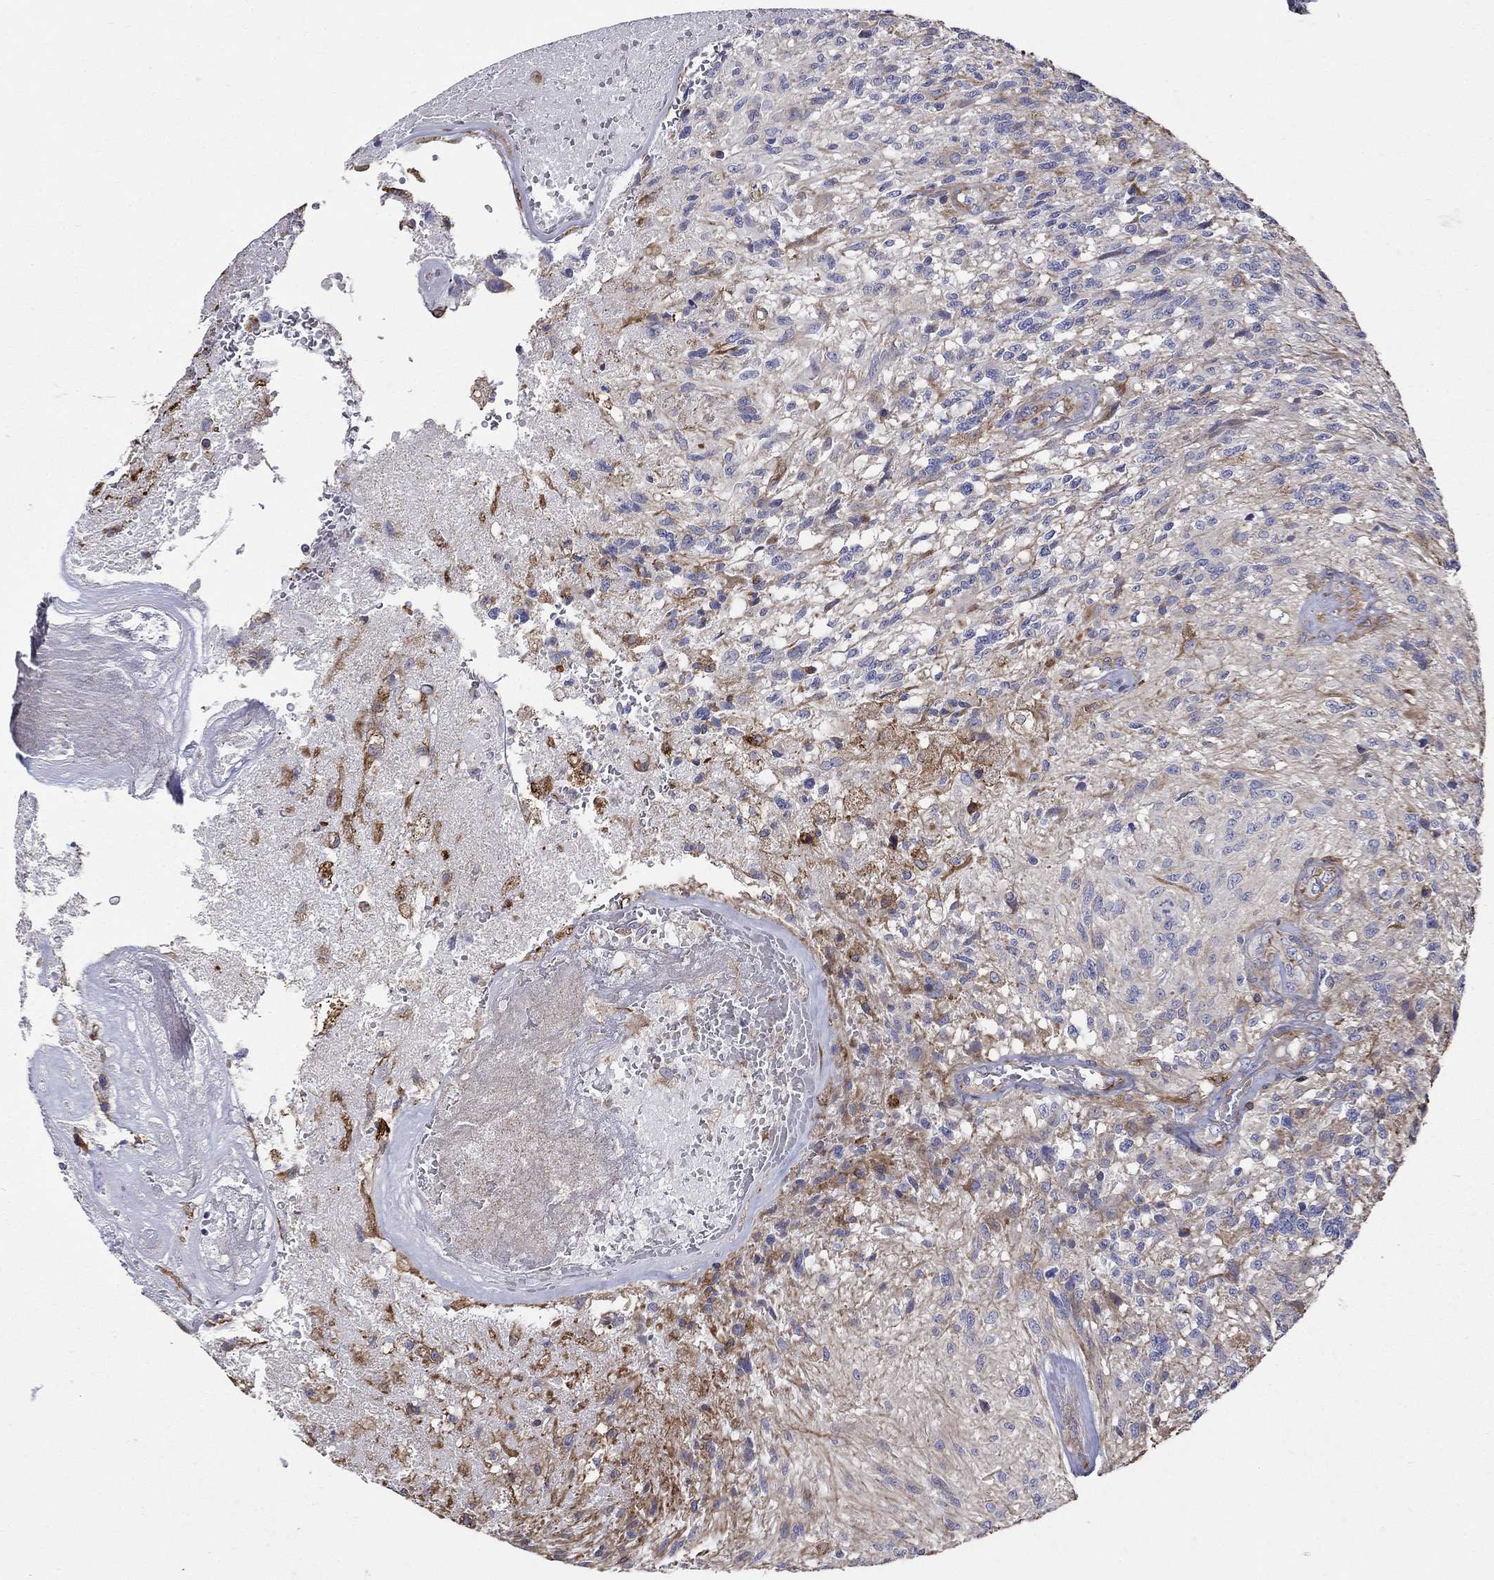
{"staining": {"intensity": "negative", "quantity": "none", "location": "none"}, "tissue": "glioma", "cell_type": "Tumor cells", "image_type": "cancer", "snomed": [{"axis": "morphology", "description": "Glioma, malignant, High grade"}, {"axis": "topography", "description": "Brain"}], "caption": "Protein analysis of glioma demonstrates no significant expression in tumor cells. The staining was performed using DAB (3,3'-diaminobenzidine) to visualize the protein expression in brown, while the nuclei were stained in blue with hematoxylin (Magnification: 20x).", "gene": "NPHP1", "patient": {"sex": "male", "age": 56}}